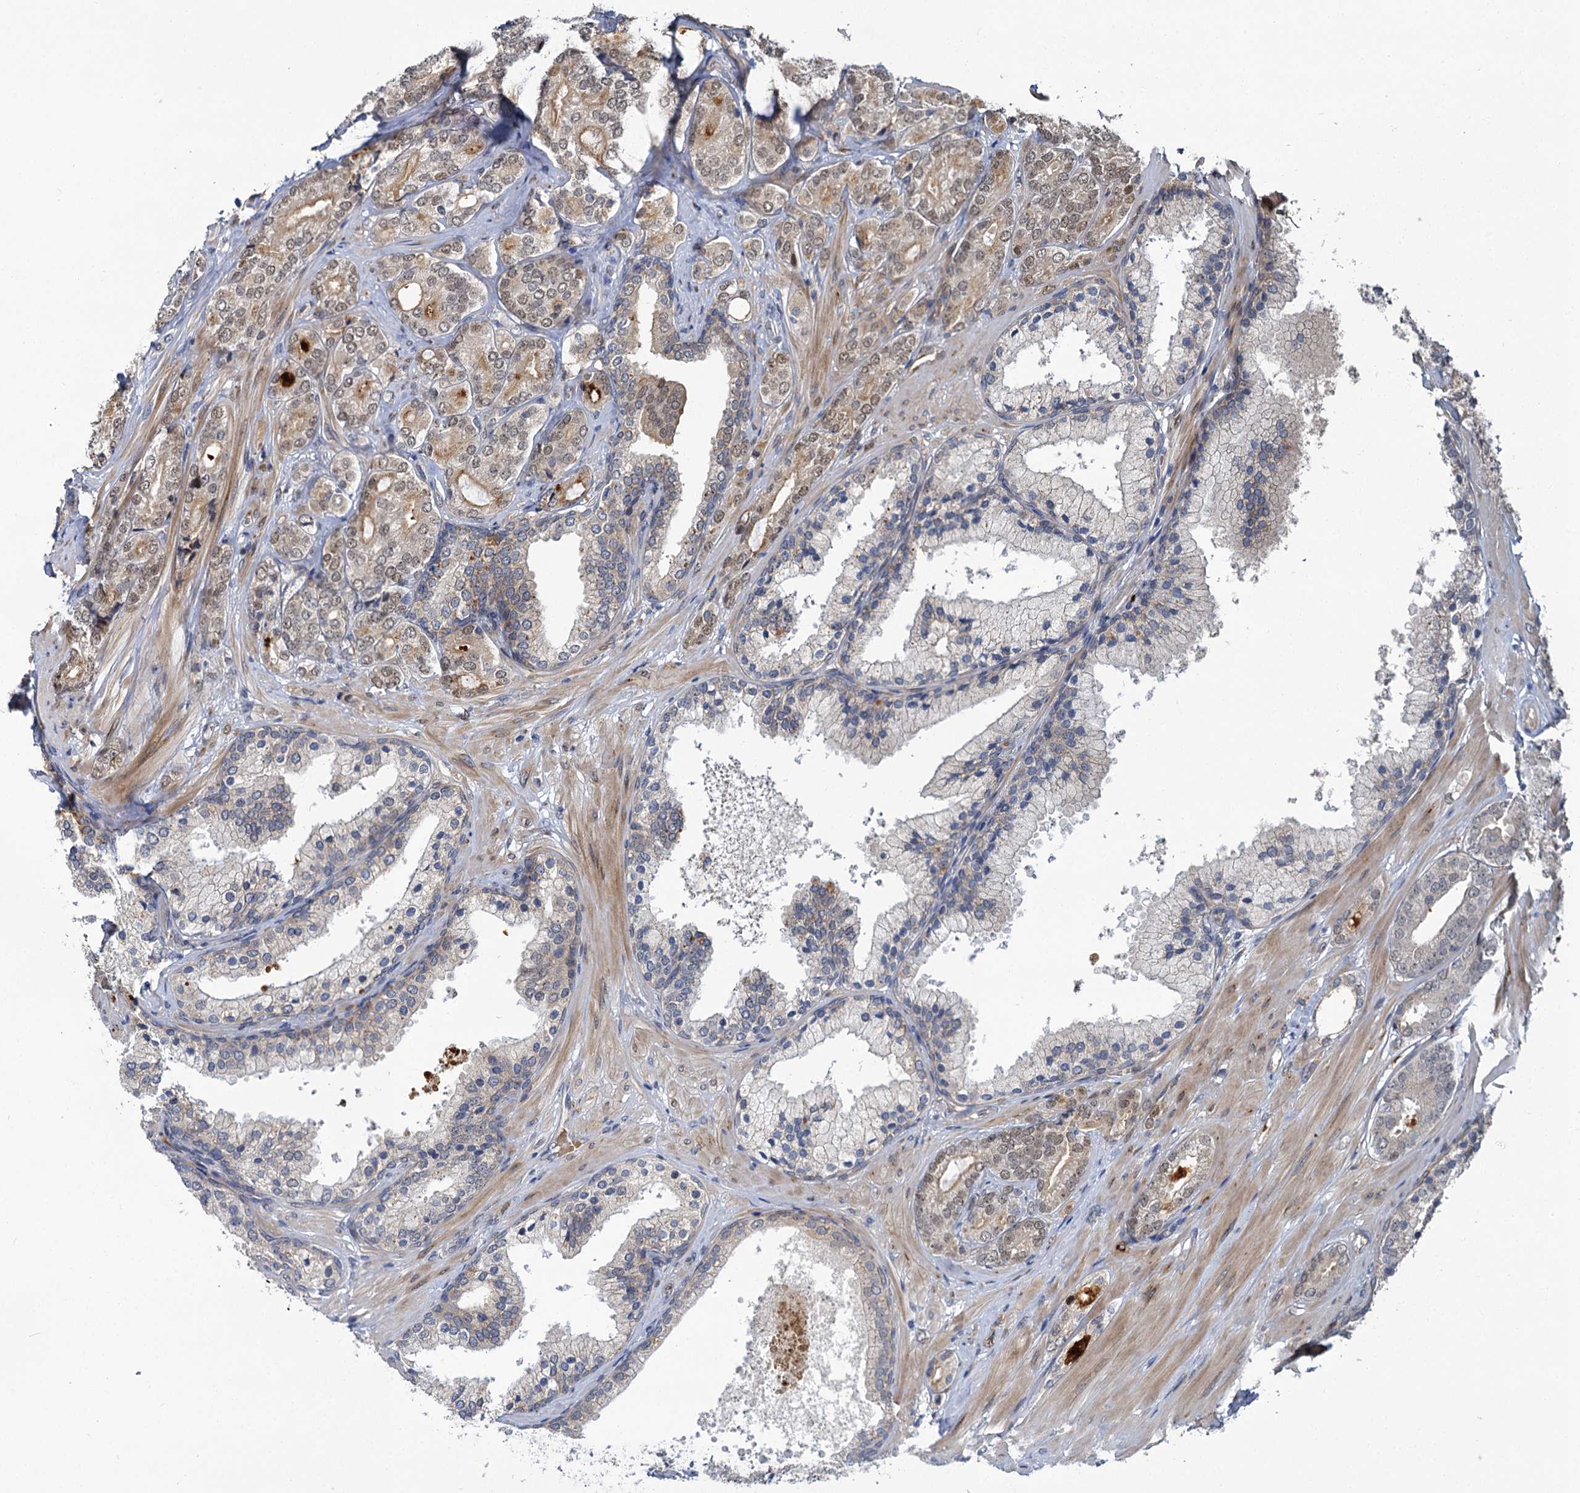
{"staining": {"intensity": "weak", "quantity": "25%-75%", "location": "cytoplasmic/membranous,nuclear"}, "tissue": "prostate cancer", "cell_type": "Tumor cells", "image_type": "cancer", "snomed": [{"axis": "morphology", "description": "Adenocarcinoma, High grade"}, {"axis": "topography", "description": "Prostate"}], "caption": "Prostate cancer stained with a protein marker demonstrates weak staining in tumor cells.", "gene": "APBA2", "patient": {"sex": "male", "age": 60}}